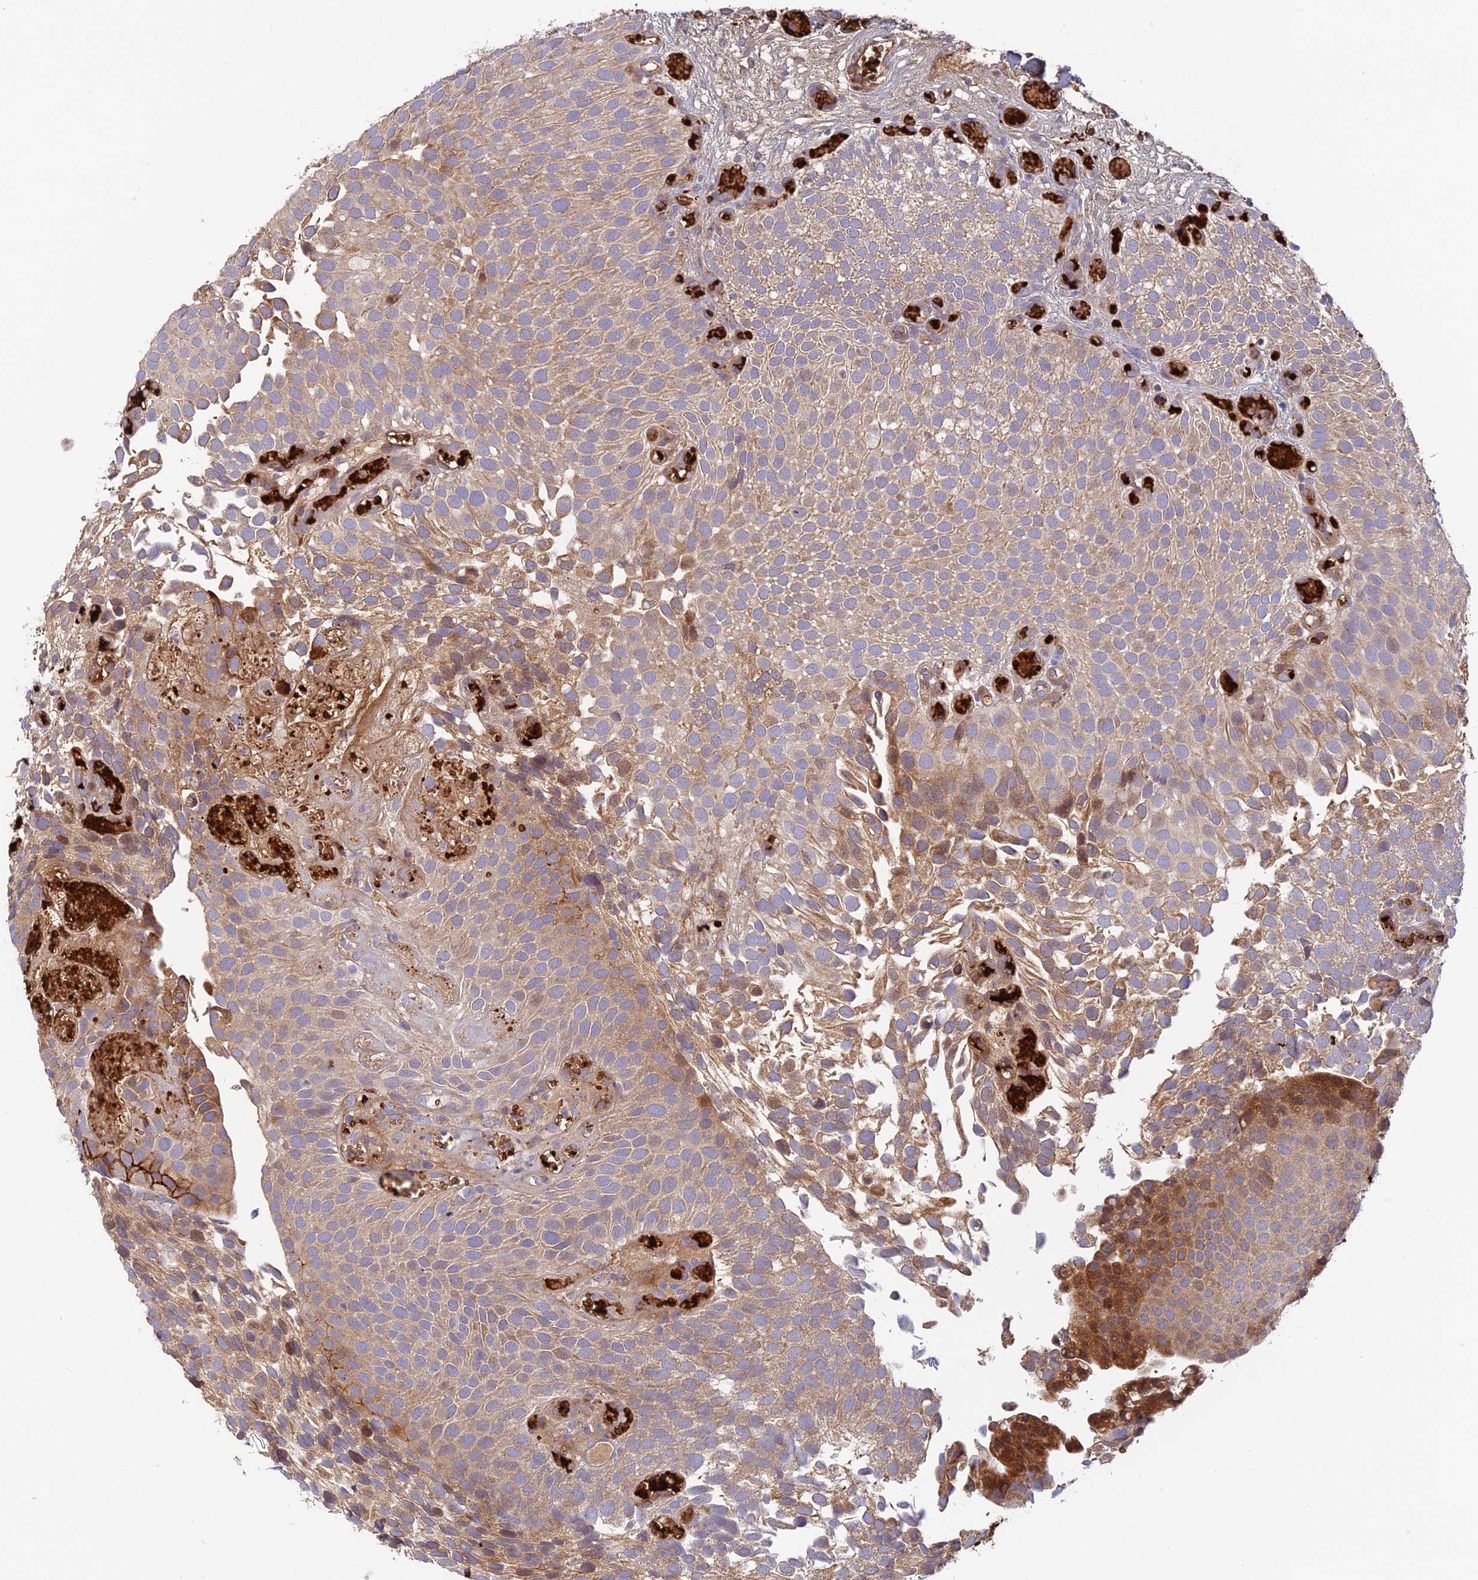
{"staining": {"intensity": "moderate", "quantity": "25%-75%", "location": "cytoplasmic/membranous,nuclear"}, "tissue": "urothelial cancer", "cell_type": "Tumor cells", "image_type": "cancer", "snomed": [{"axis": "morphology", "description": "Urothelial carcinoma, Low grade"}, {"axis": "topography", "description": "Urinary bladder"}], "caption": "Urothelial carcinoma (low-grade) stained for a protein (brown) displays moderate cytoplasmic/membranous and nuclear positive positivity in approximately 25%-75% of tumor cells.", "gene": "UFSP2", "patient": {"sex": "male", "age": 89}}